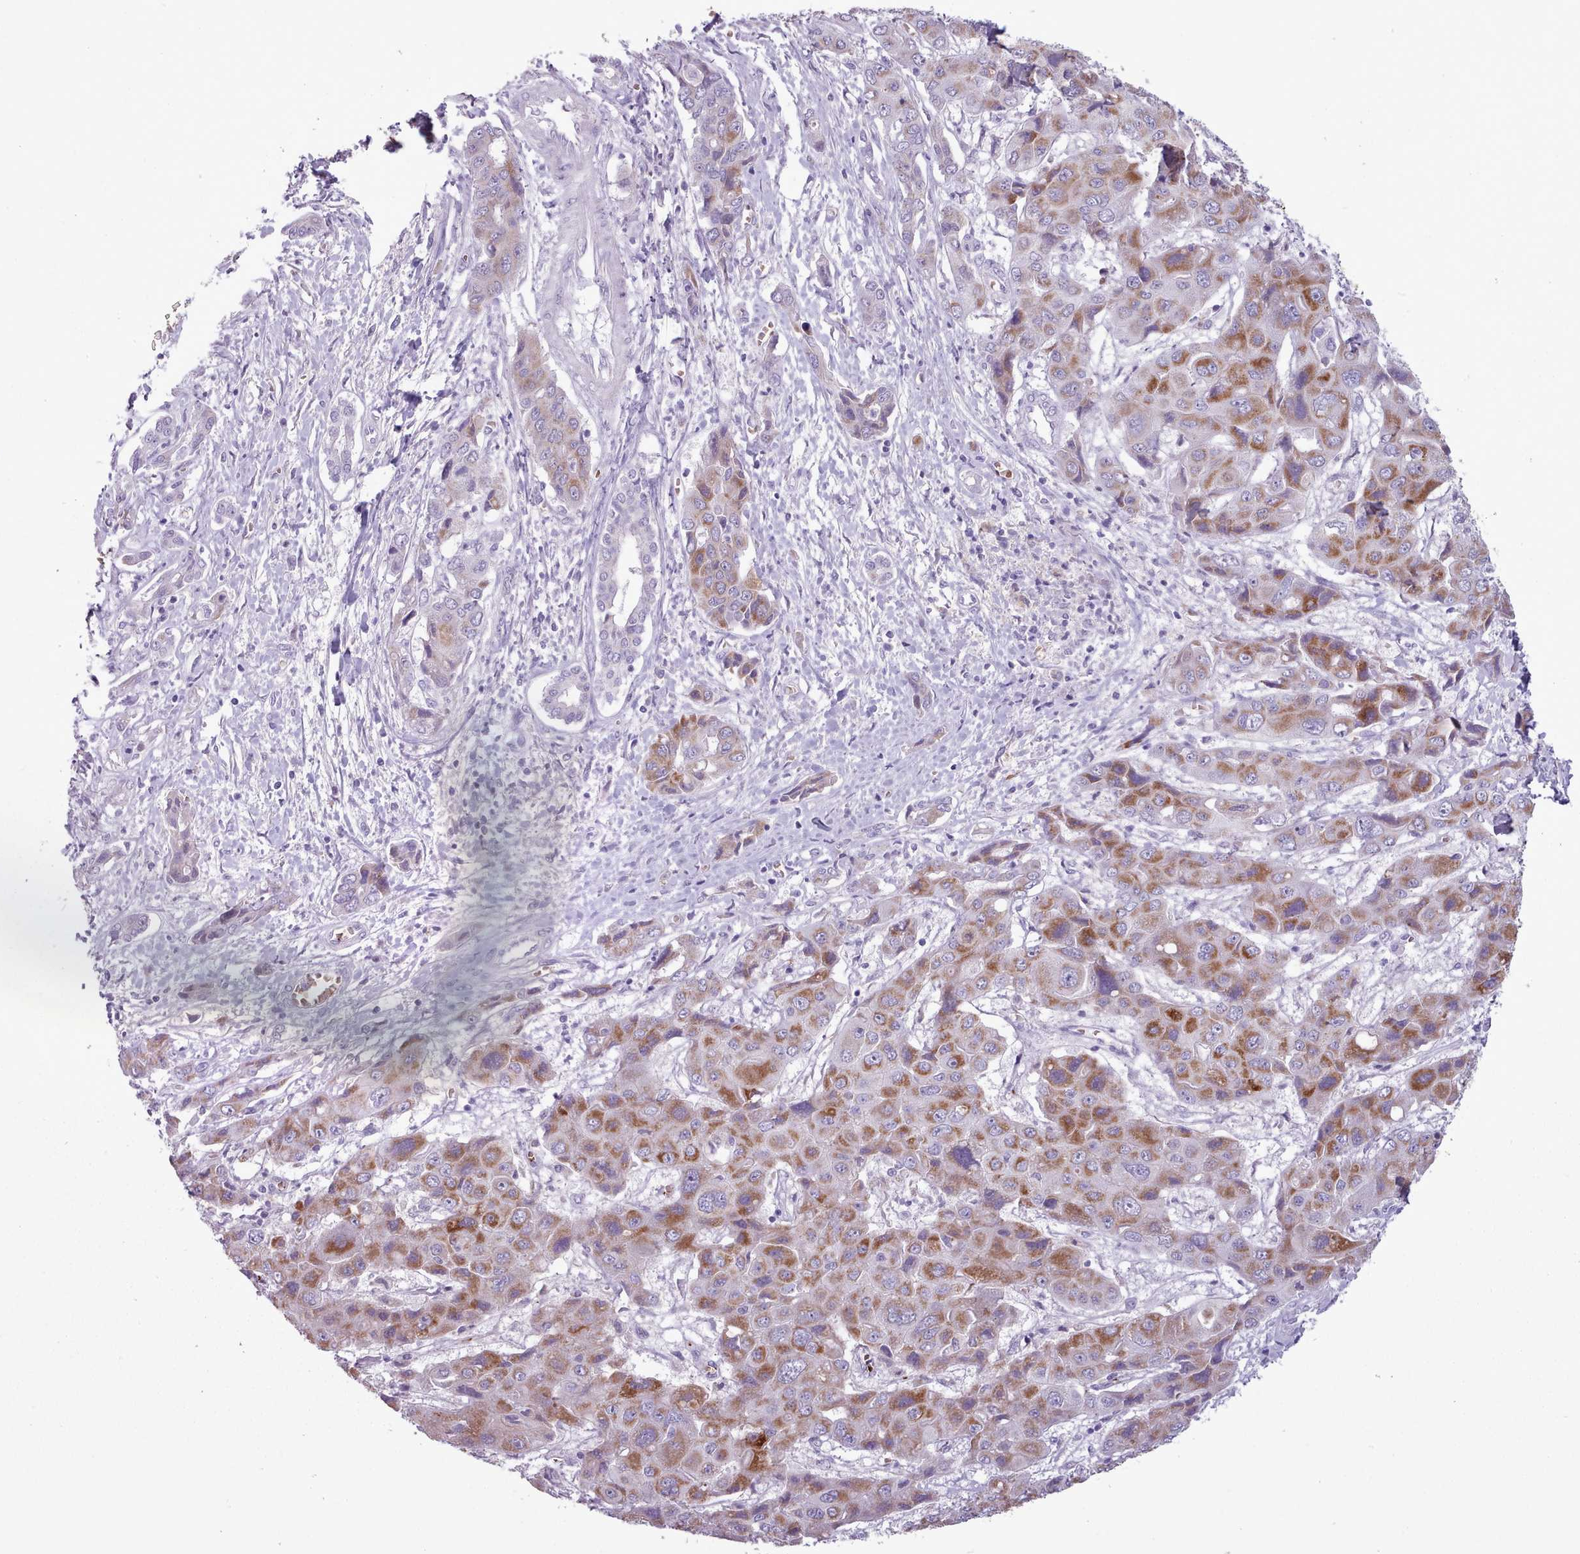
{"staining": {"intensity": "moderate", "quantity": ">75%", "location": "cytoplasmic/membranous"}, "tissue": "liver cancer", "cell_type": "Tumor cells", "image_type": "cancer", "snomed": [{"axis": "morphology", "description": "Cholangiocarcinoma"}, {"axis": "topography", "description": "Liver"}], "caption": "Human liver cancer stained with a brown dye reveals moderate cytoplasmic/membranous positive expression in about >75% of tumor cells.", "gene": "AK4", "patient": {"sex": "male", "age": 67}}